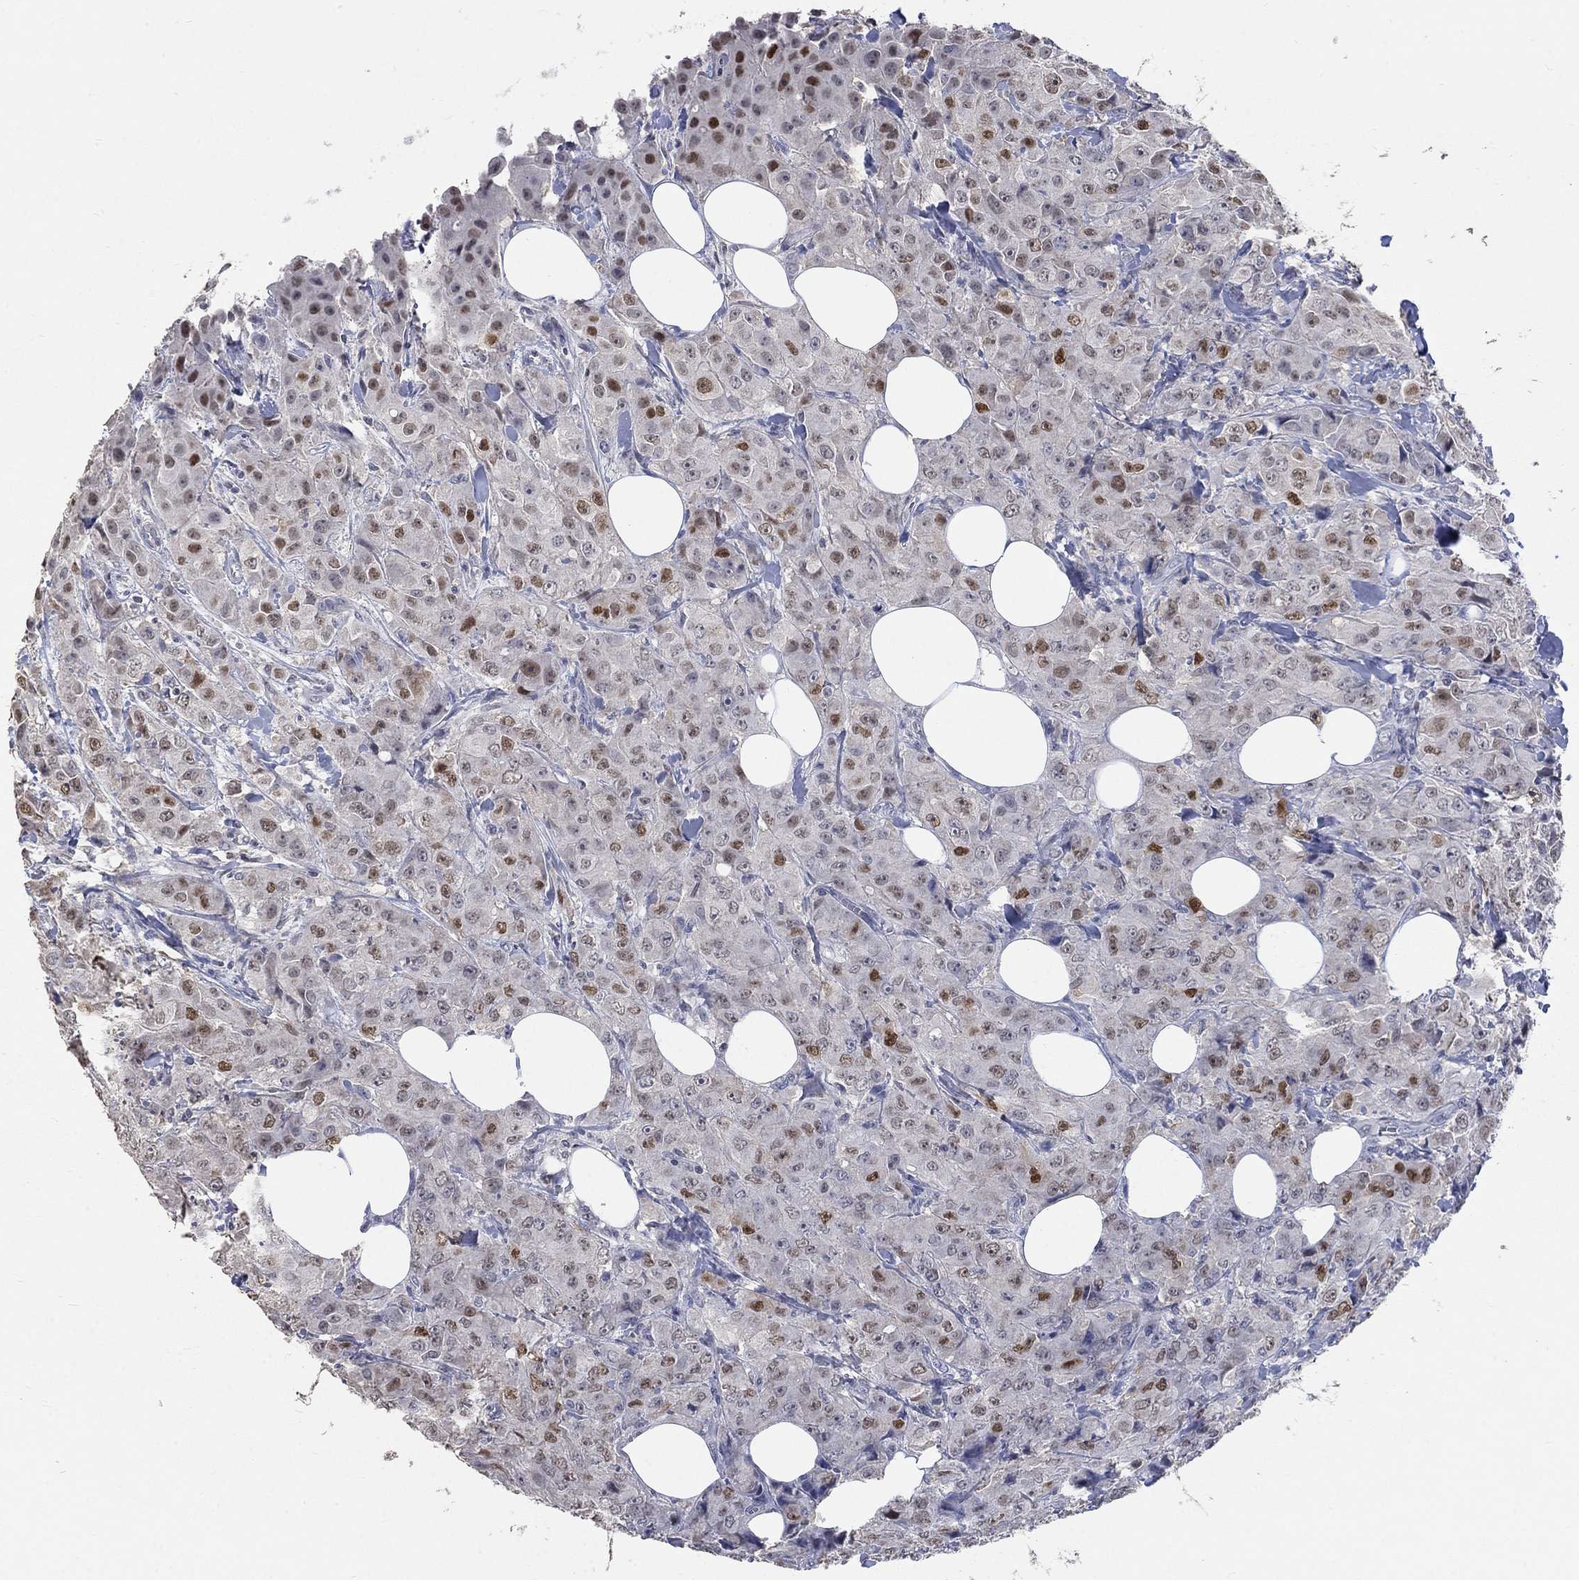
{"staining": {"intensity": "moderate", "quantity": "<25%", "location": "nuclear"}, "tissue": "breast cancer", "cell_type": "Tumor cells", "image_type": "cancer", "snomed": [{"axis": "morphology", "description": "Duct carcinoma"}, {"axis": "topography", "description": "Breast"}], "caption": "Immunohistochemistry (IHC) (DAB) staining of breast invasive ductal carcinoma reveals moderate nuclear protein staining in approximately <25% of tumor cells. Nuclei are stained in blue.", "gene": "ZBTB18", "patient": {"sex": "female", "age": 43}}